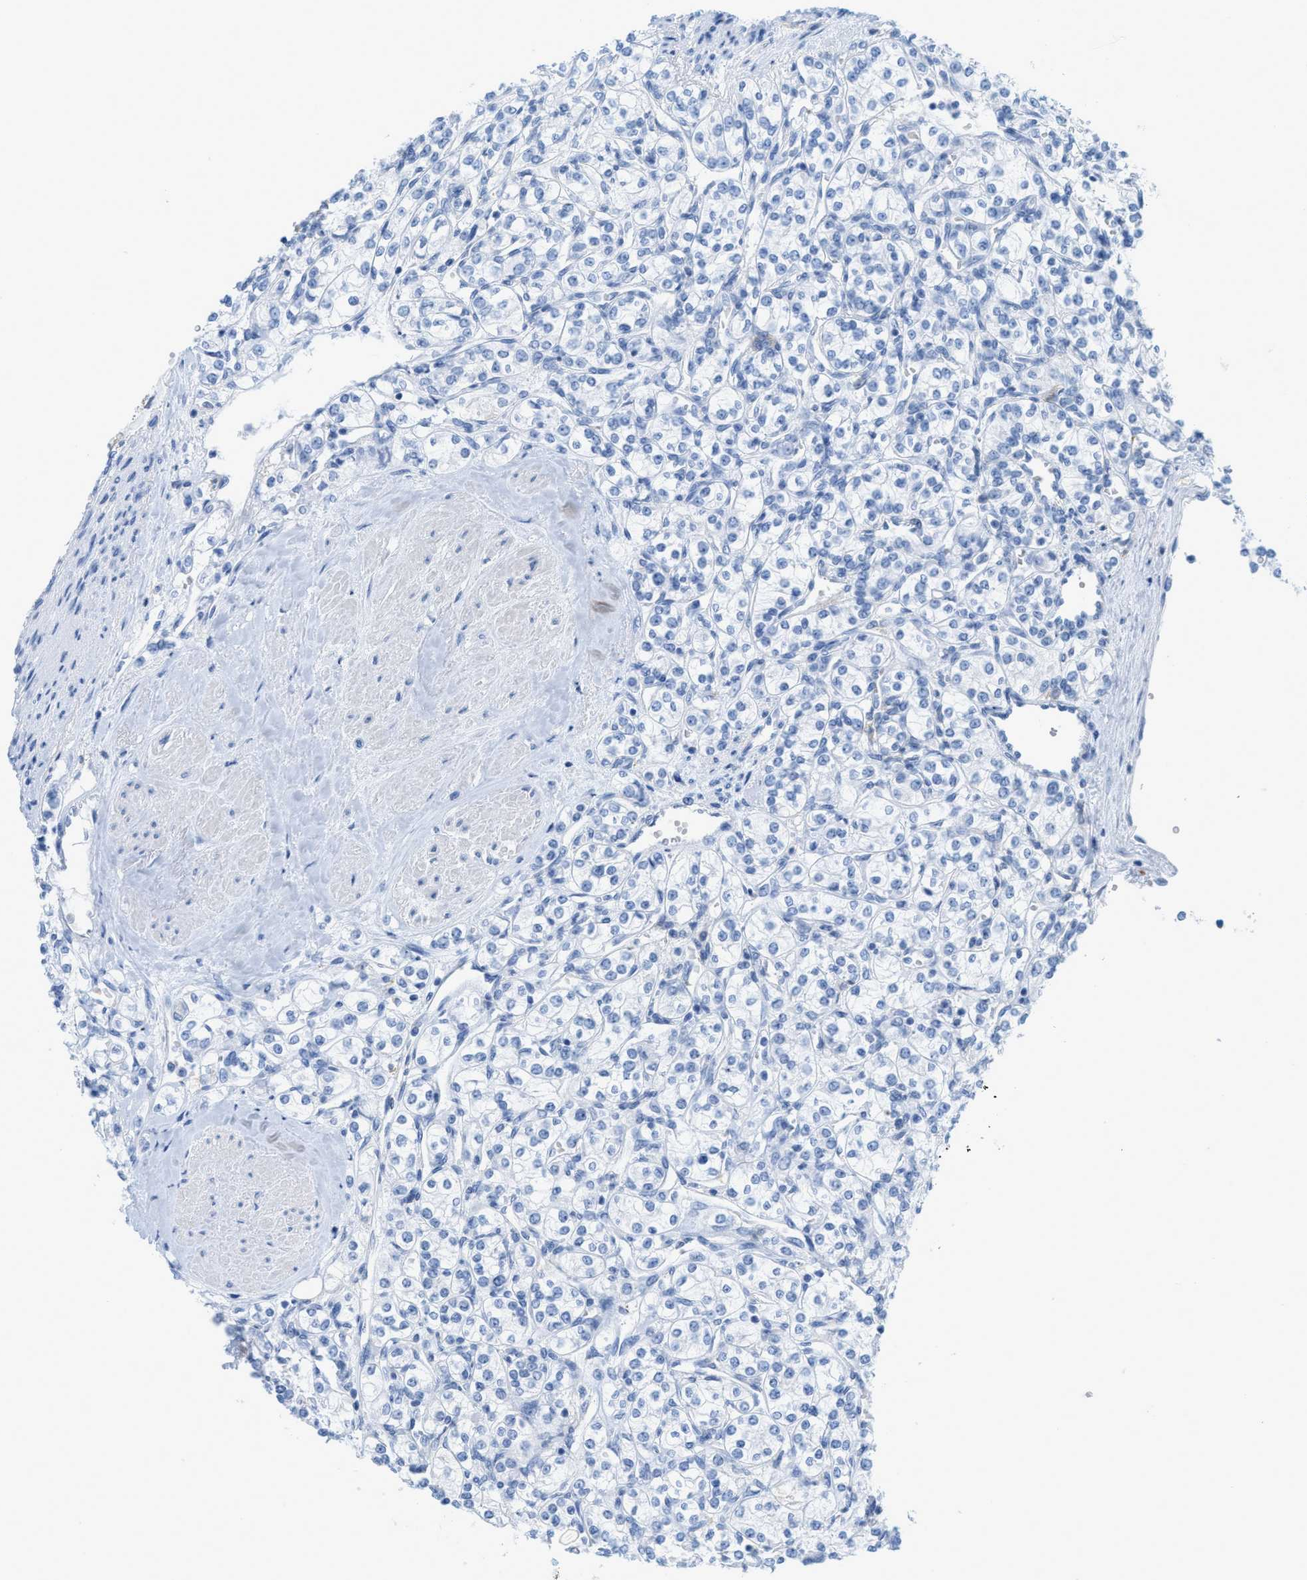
{"staining": {"intensity": "negative", "quantity": "none", "location": "none"}, "tissue": "renal cancer", "cell_type": "Tumor cells", "image_type": "cancer", "snomed": [{"axis": "morphology", "description": "Adenocarcinoma, NOS"}, {"axis": "topography", "description": "Kidney"}], "caption": "Immunohistochemistry (IHC) of human renal adenocarcinoma shows no staining in tumor cells.", "gene": "SLC3A2", "patient": {"sex": "male", "age": 77}}